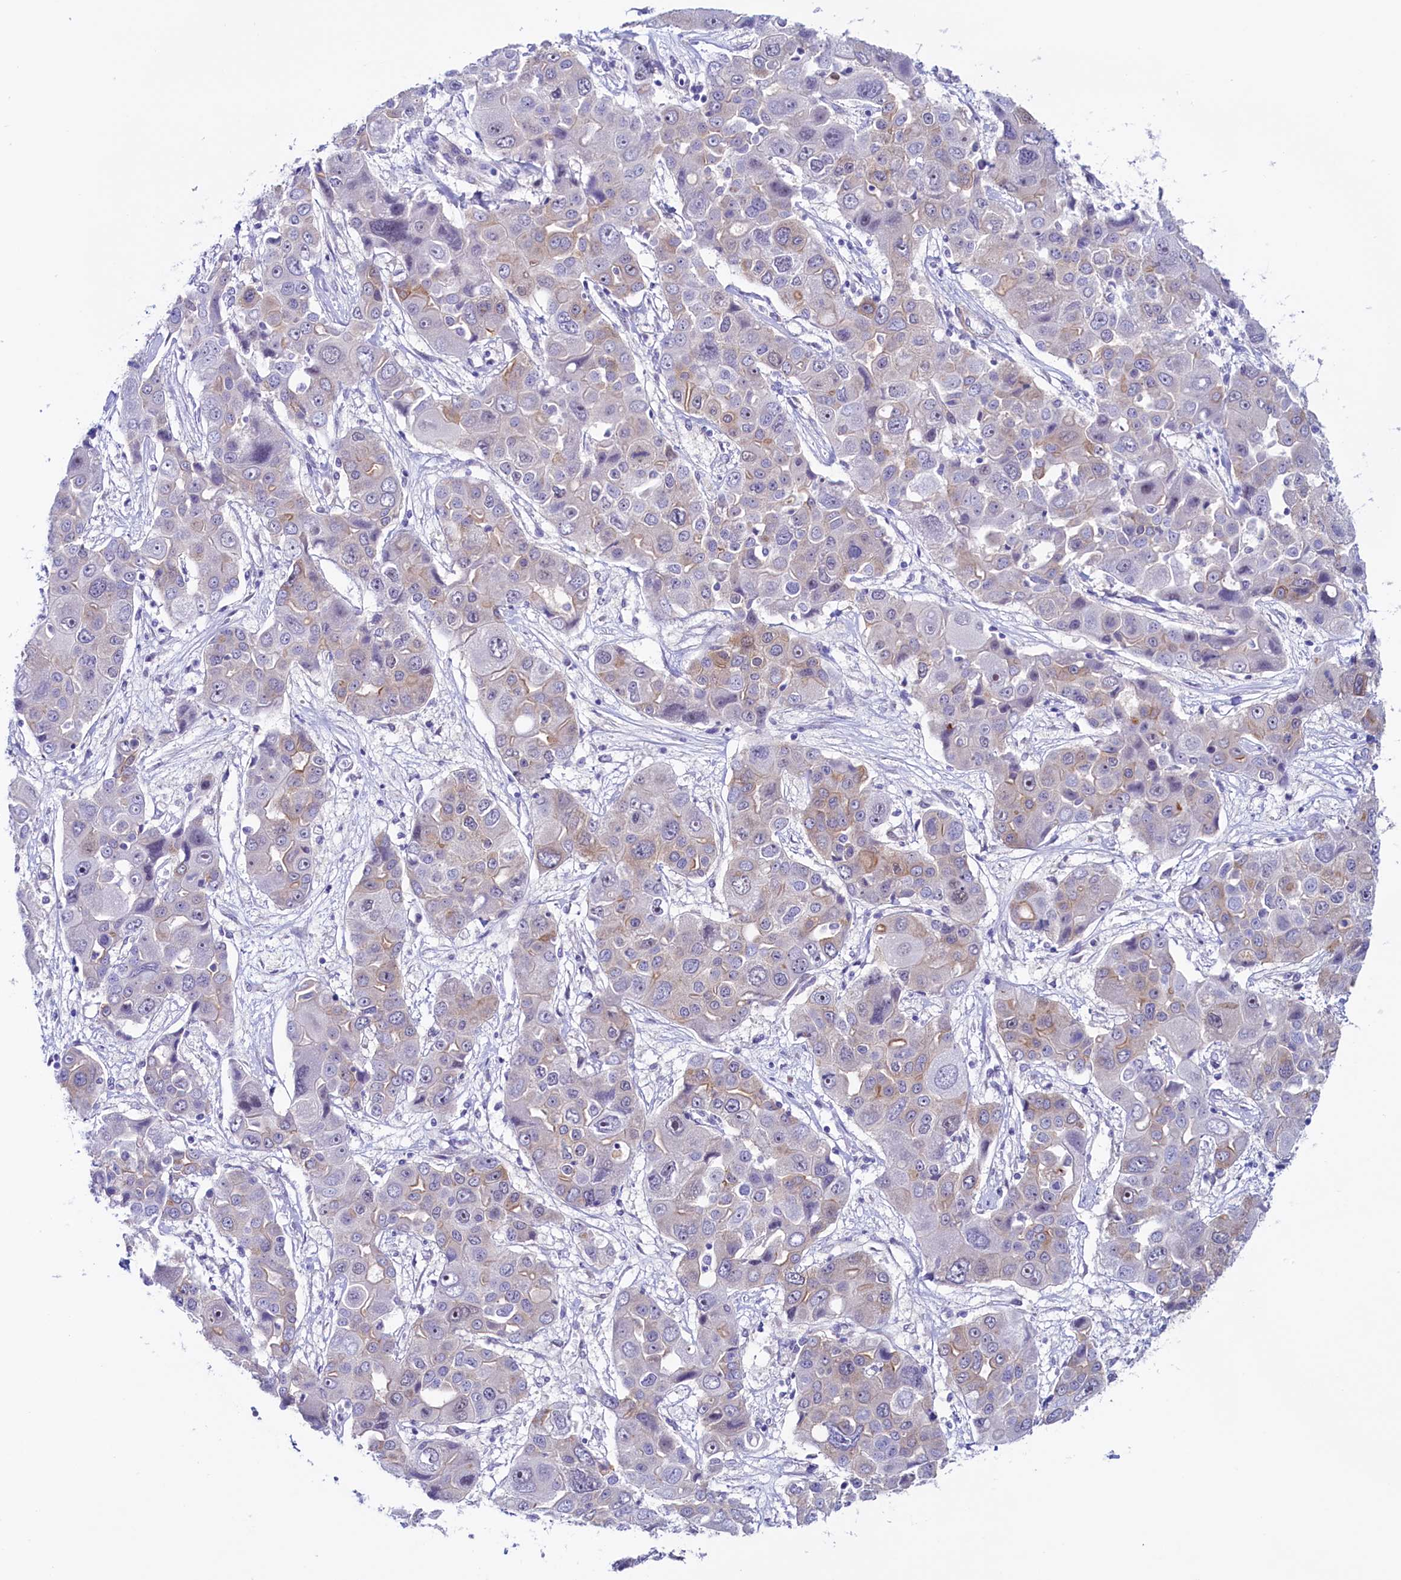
{"staining": {"intensity": "negative", "quantity": "none", "location": "none"}, "tissue": "liver cancer", "cell_type": "Tumor cells", "image_type": "cancer", "snomed": [{"axis": "morphology", "description": "Cholangiocarcinoma"}, {"axis": "topography", "description": "Liver"}], "caption": "Immunohistochemistry histopathology image of neoplastic tissue: human liver cholangiocarcinoma stained with DAB exhibits no significant protein positivity in tumor cells.", "gene": "PACSIN3", "patient": {"sex": "male", "age": 67}}